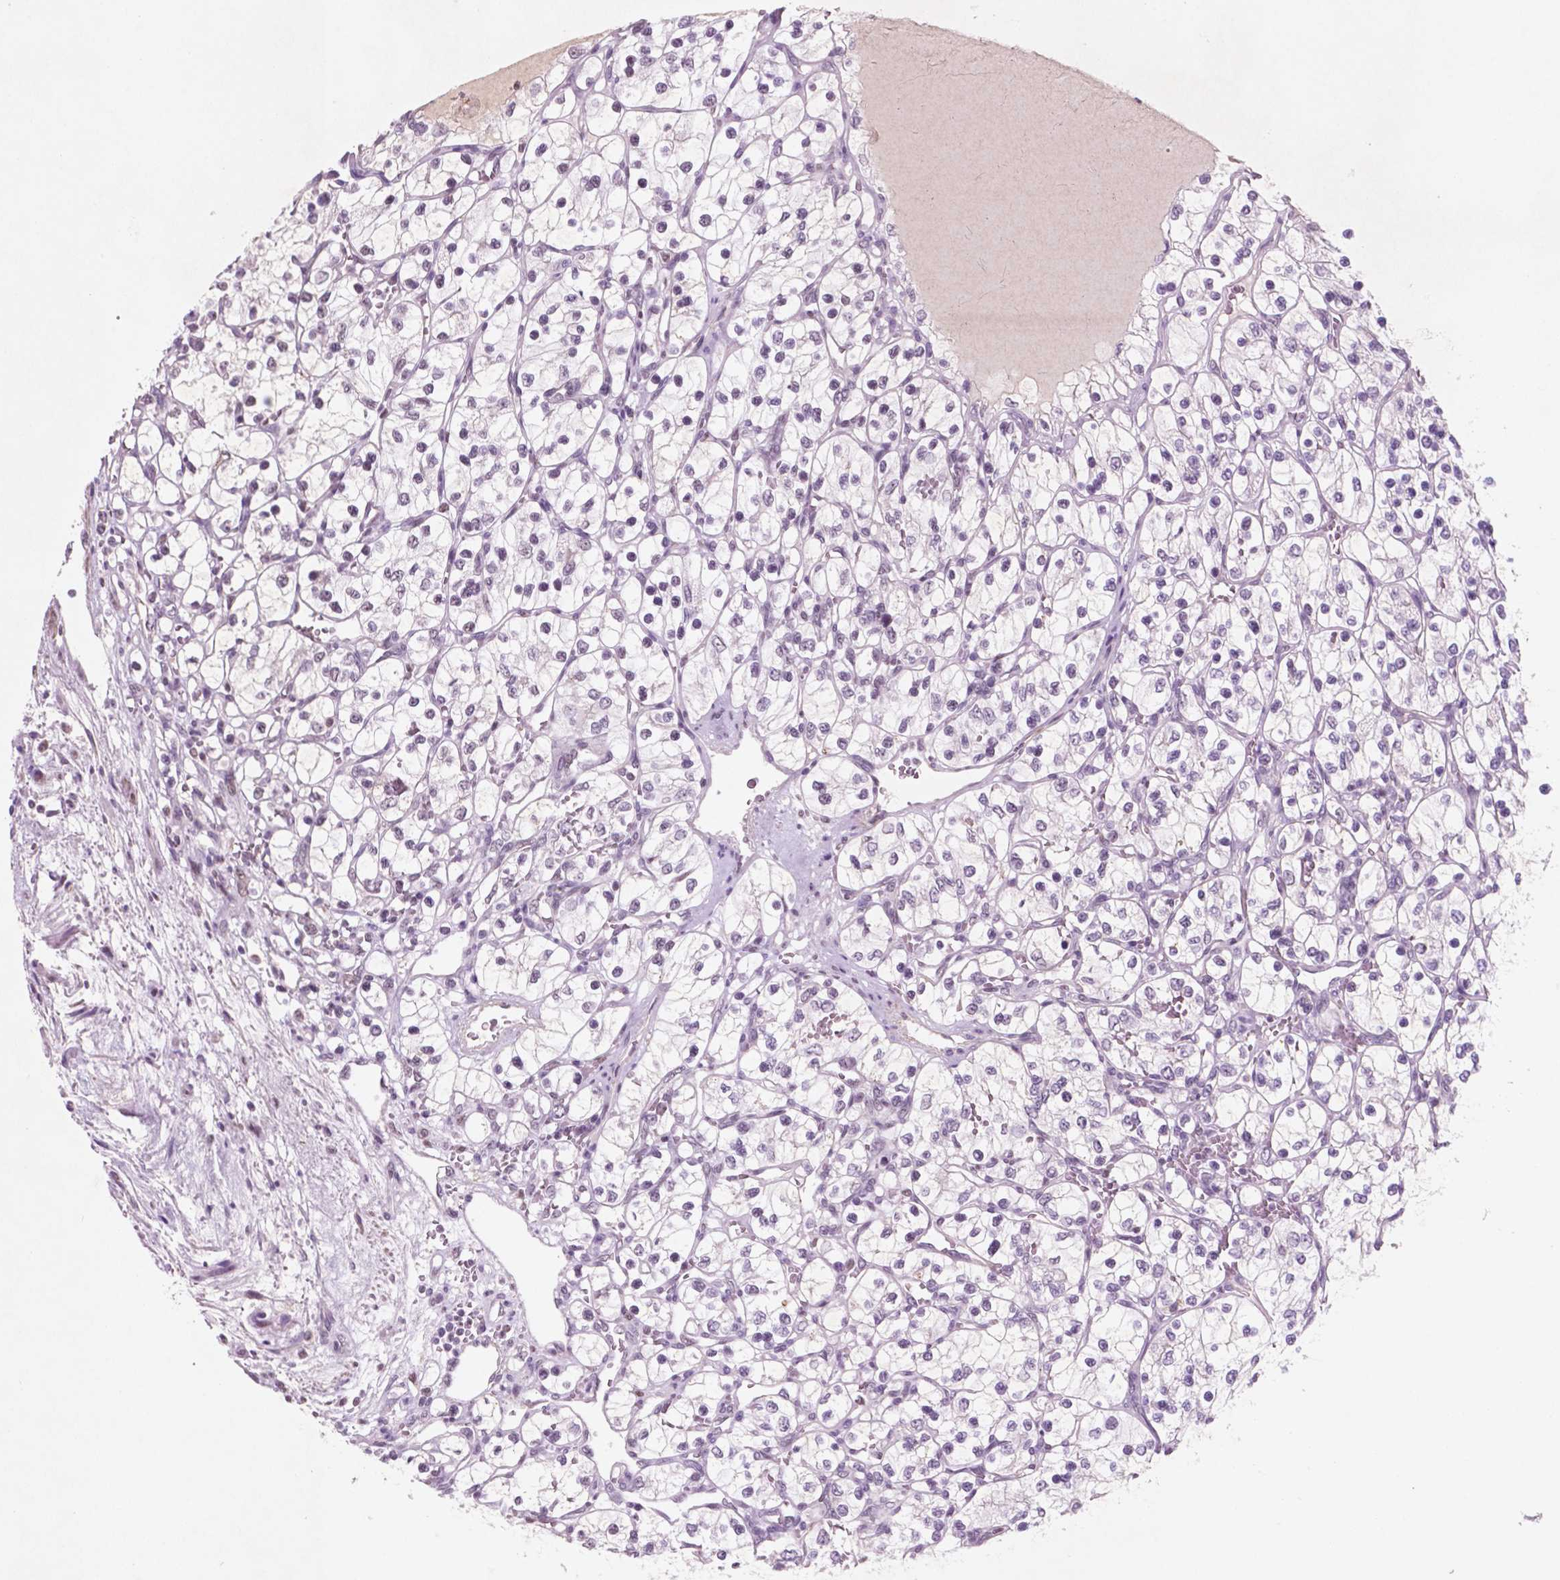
{"staining": {"intensity": "weak", "quantity": "<25%", "location": "nuclear"}, "tissue": "renal cancer", "cell_type": "Tumor cells", "image_type": "cancer", "snomed": [{"axis": "morphology", "description": "Adenocarcinoma, NOS"}, {"axis": "topography", "description": "Kidney"}], "caption": "This is a photomicrograph of immunohistochemistry staining of adenocarcinoma (renal), which shows no staining in tumor cells.", "gene": "CTR9", "patient": {"sex": "female", "age": 69}}